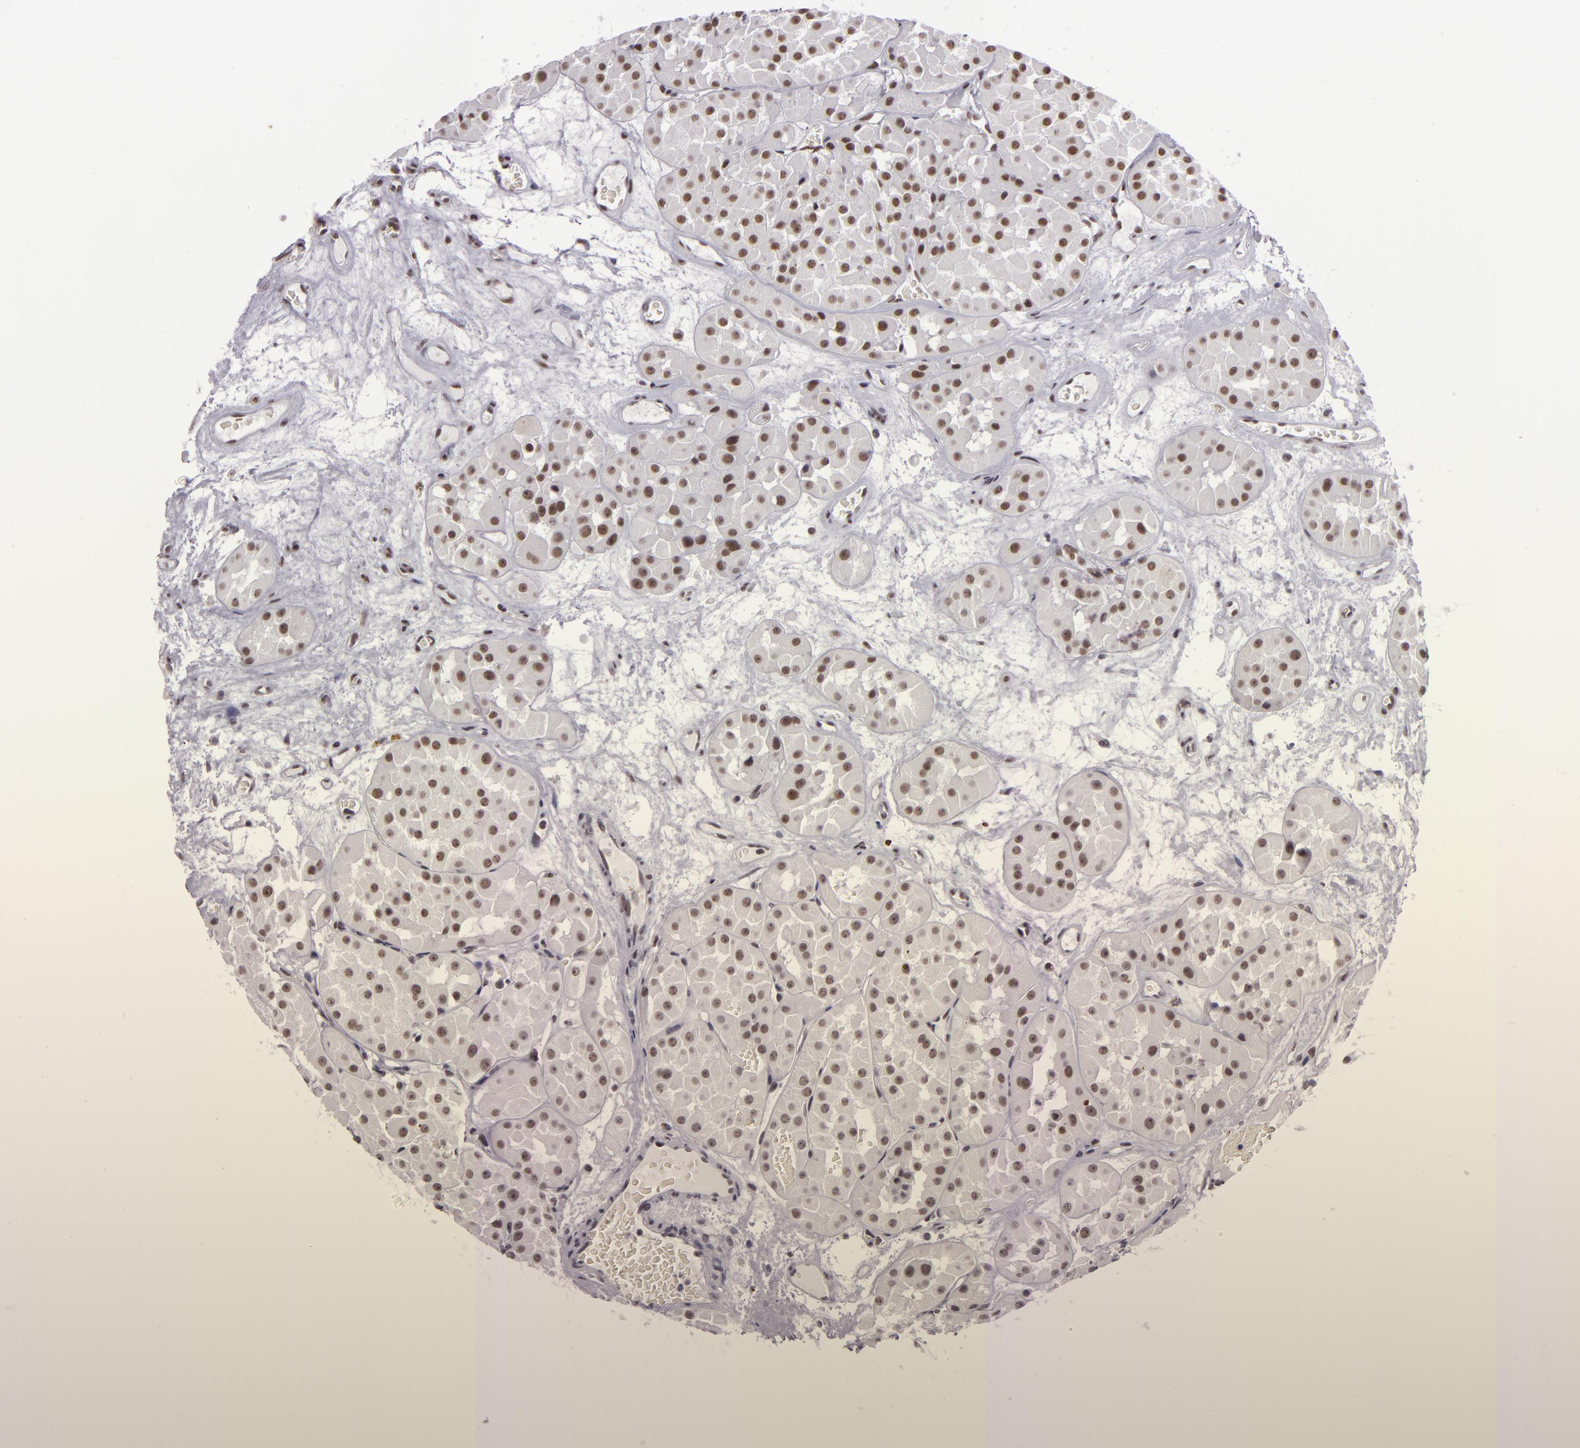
{"staining": {"intensity": "moderate", "quantity": ">75%", "location": "nuclear"}, "tissue": "renal cancer", "cell_type": "Tumor cells", "image_type": "cancer", "snomed": [{"axis": "morphology", "description": "Adenocarcinoma, uncertain malignant potential"}, {"axis": "topography", "description": "Kidney"}], "caption": "Brown immunohistochemical staining in renal cancer reveals moderate nuclear expression in approximately >75% of tumor cells.", "gene": "BRD8", "patient": {"sex": "male", "age": 63}}